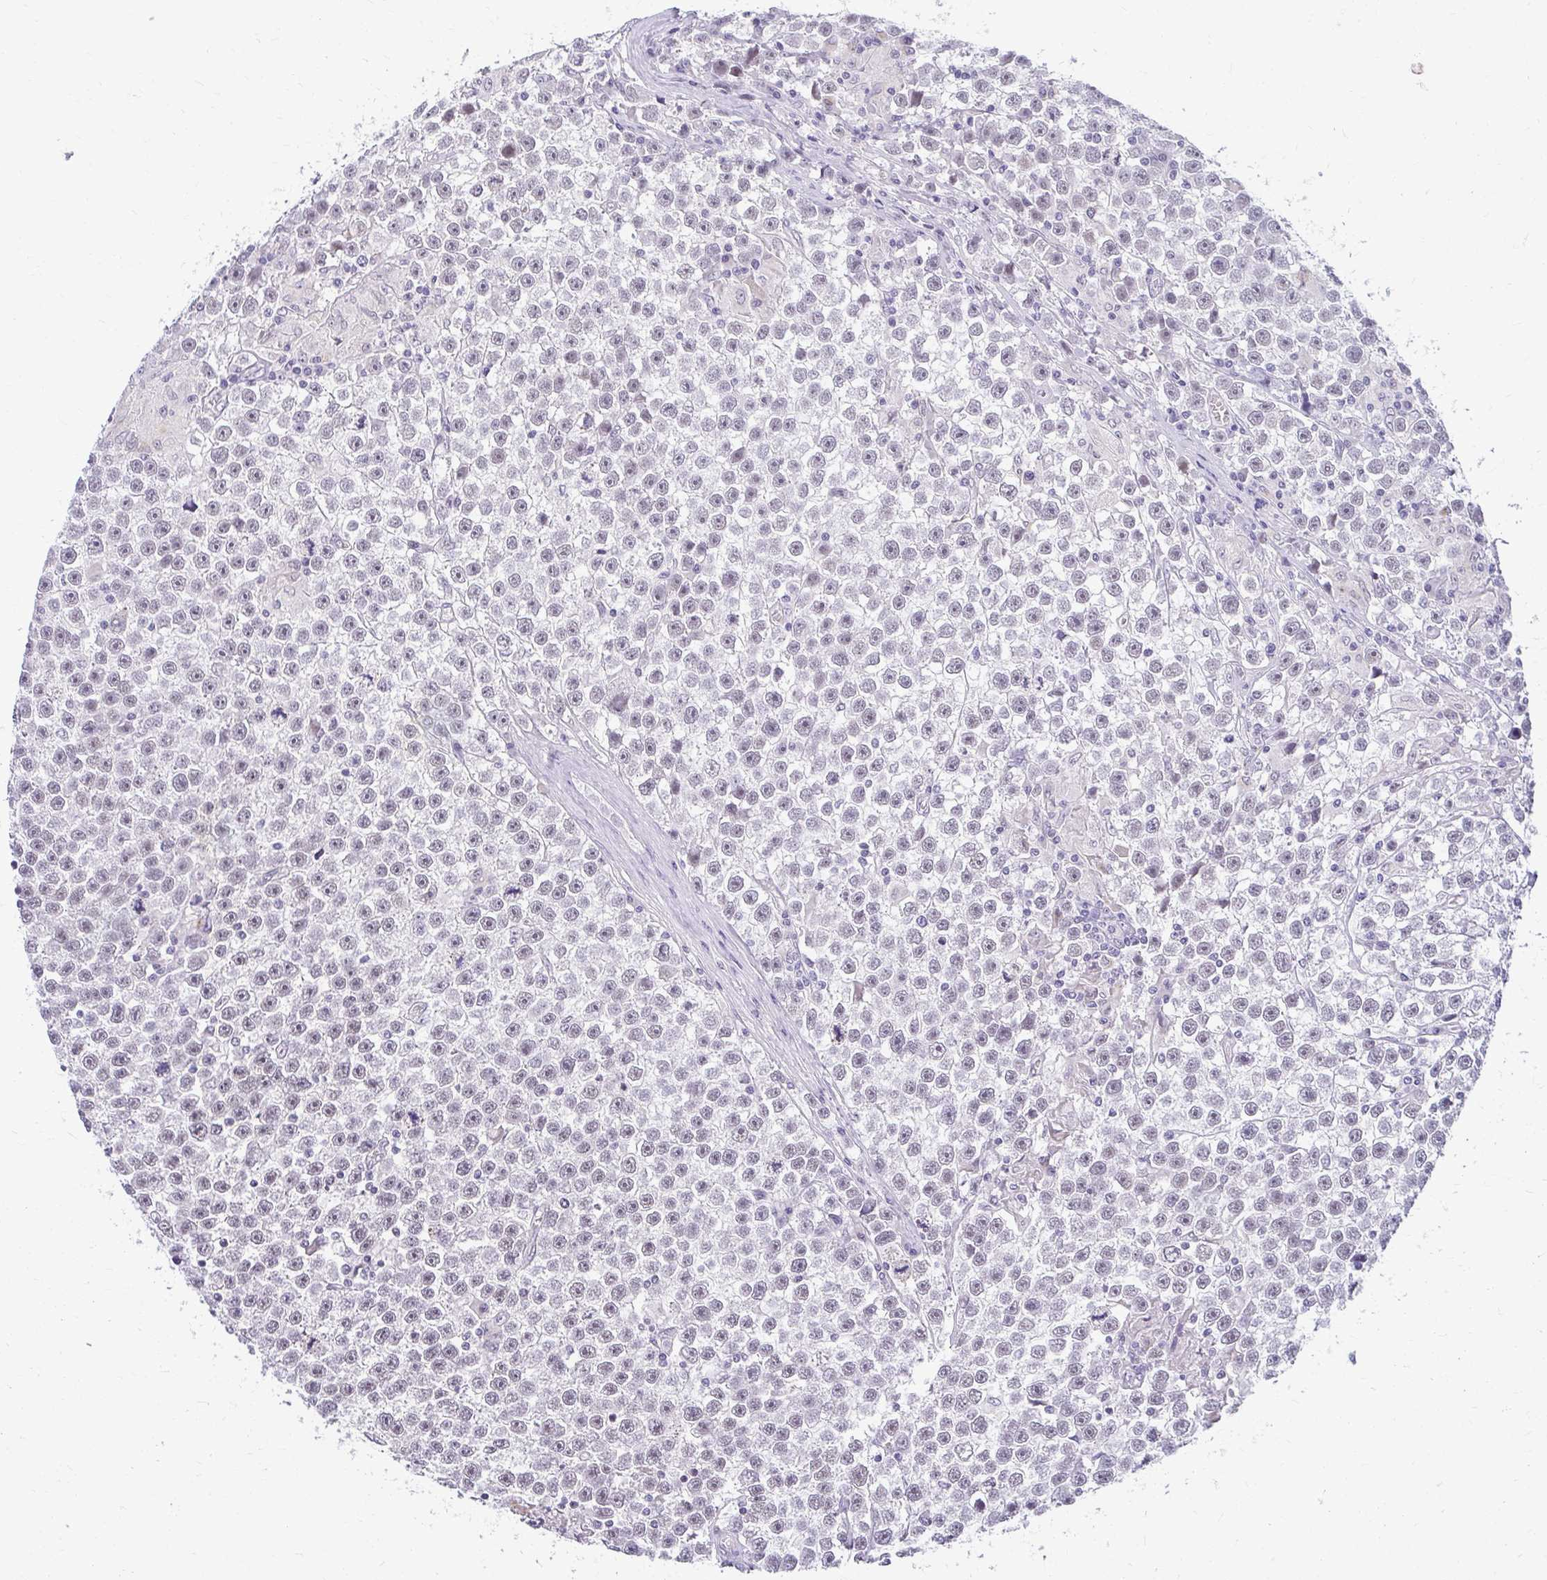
{"staining": {"intensity": "negative", "quantity": "none", "location": "none"}, "tissue": "testis cancer", "cell_type": "Tumor cells", "image_type": "cancer", "snomed": [{"axis": "morphology", "description": "Seminoma, NOS"}, {"axis": "topography", "description": "Testis"}], "caption": "The photomicrograph exhibits no significant positivity in tumor cells of seminoma (testis).", "gene": "TEX33", "patient": {"sex": "male", "age": 31}}